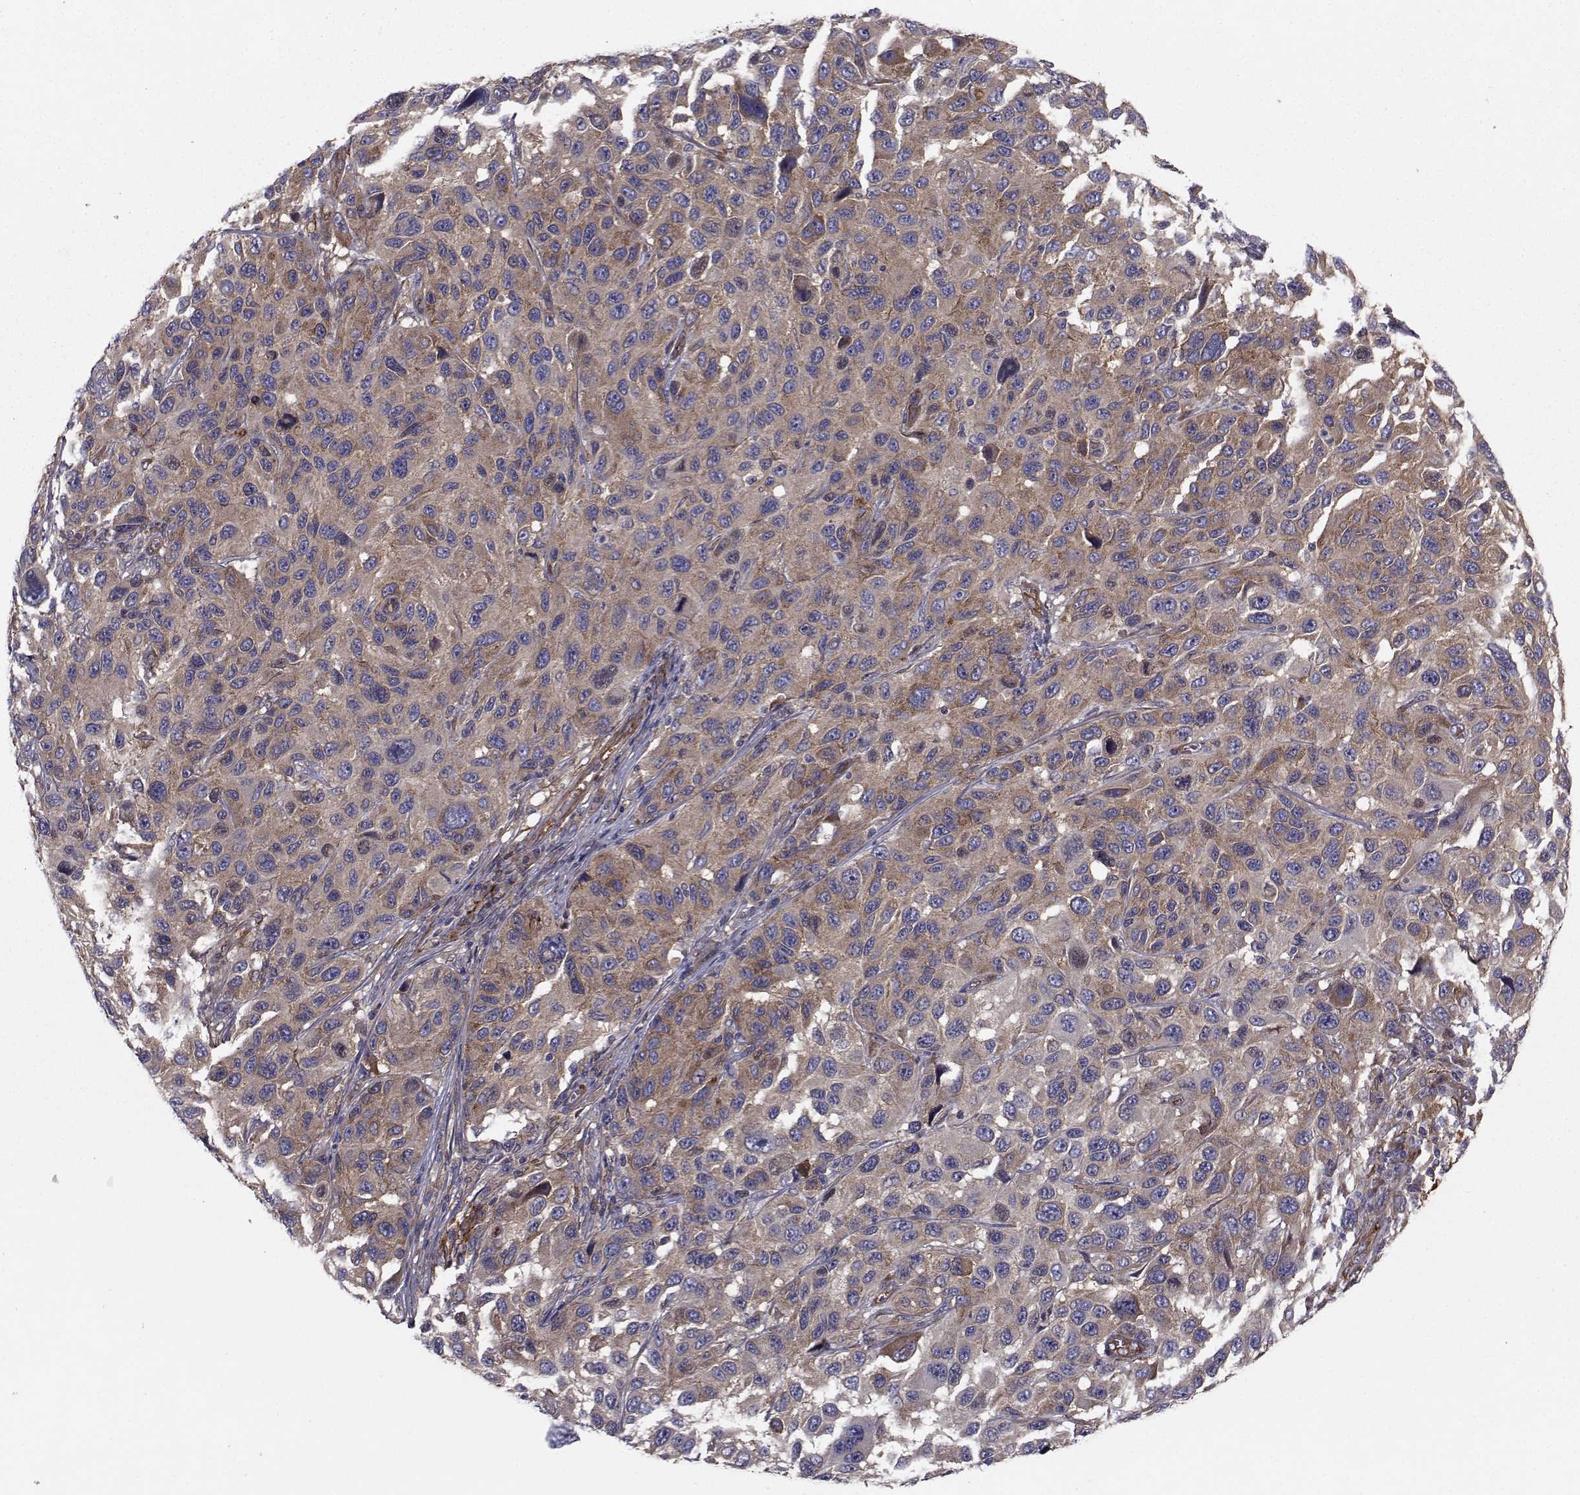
{"staining": {"intensity": "moderate", "quantity": ">75%", "location": "cytoplasmic/membranous"}, "tissue": "melanoma", "cell_type": "Tumor cells", "image_type": "cancer", "snomed": [{"axis": "morphology", "description": "Malignant melanoma, NOS"}, {"axis": "topography", "description": "Skin"}], "caption": "A photomicrograph showing moderate cytoplasmic/membranous positivity in approximately >75% of tumor cells in malignant melanoma, as visualized by brown immunohistochemical staining.", "gene": "TRIP10", "patient": {"sex": "male", "age": 53}}